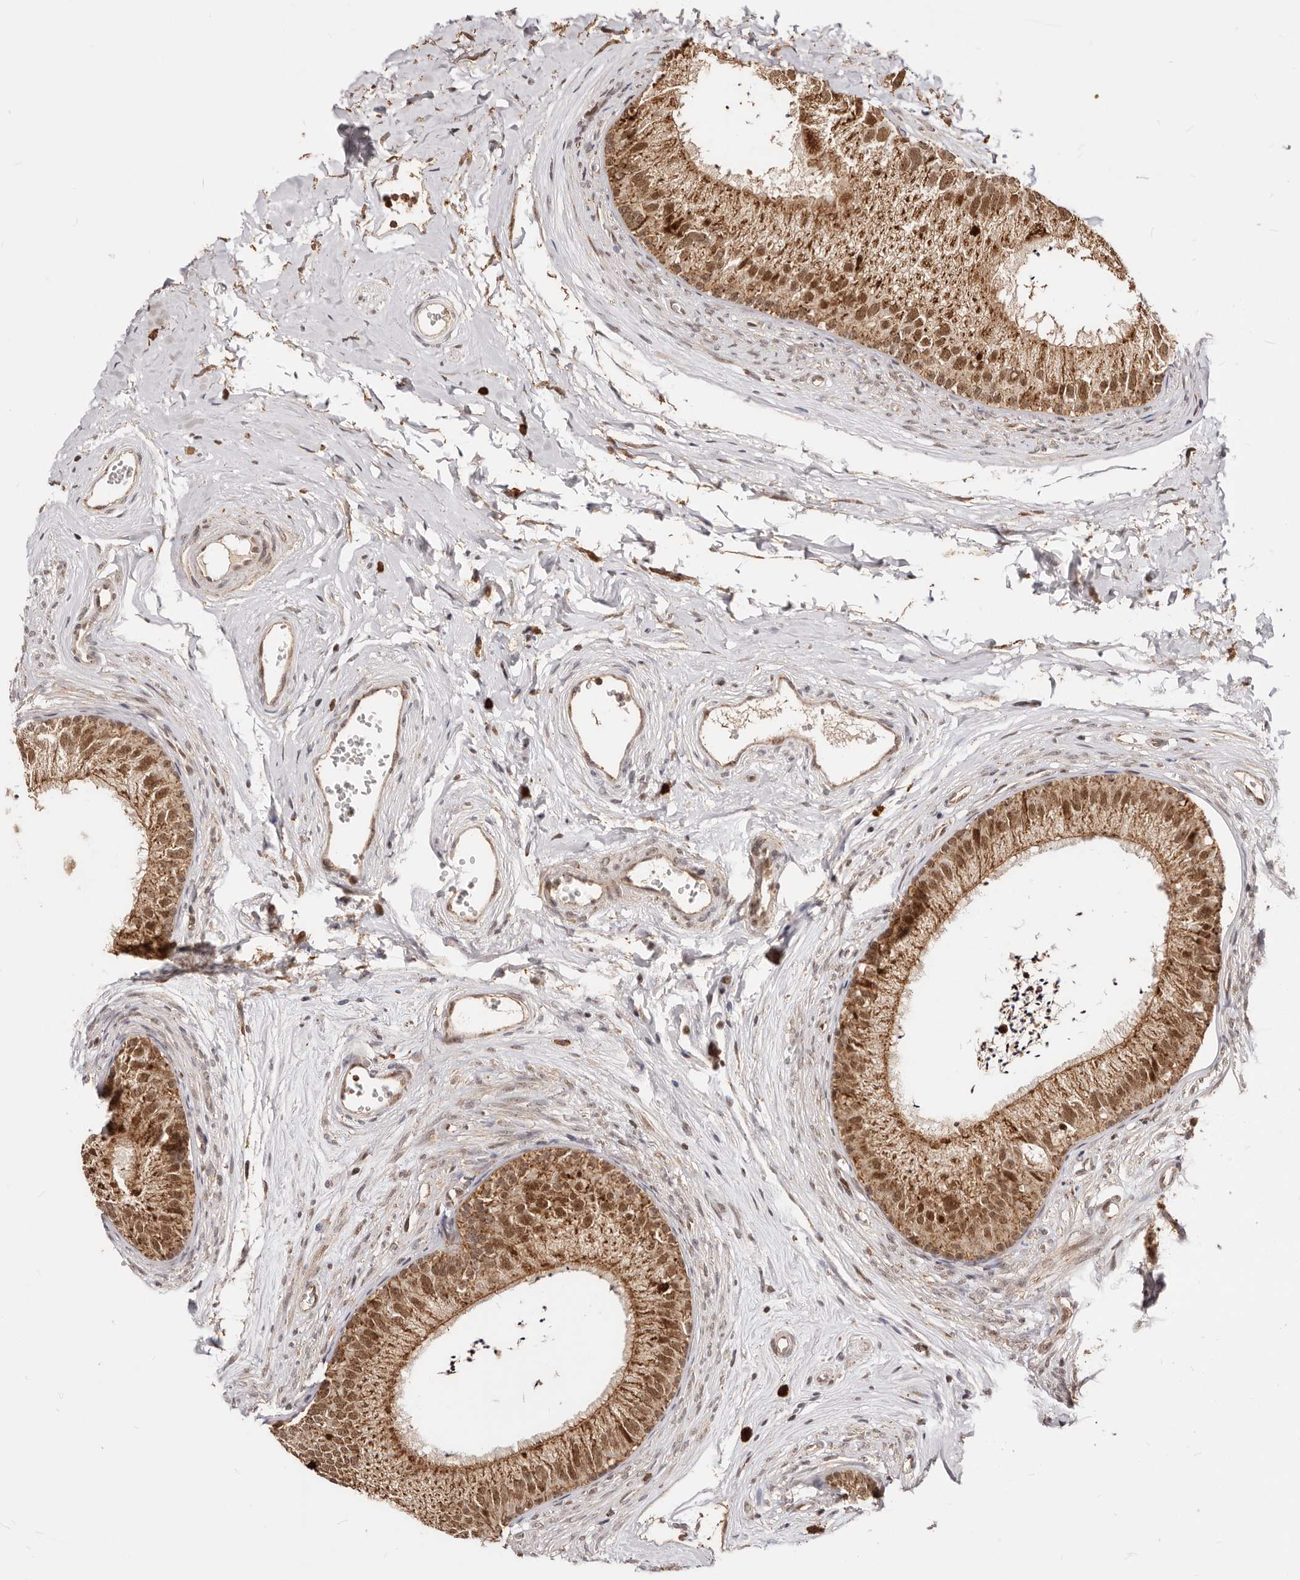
{"staining": {"intensity": "strong", "quantity": ">75%", "location": "cytoplasmic/membranous,nuclear"}, "tissue": "epididymis", "cell_type": "Glandular cells", "image_type": "normal", "snomed": [{"axis": "morphology", "description": "Normal tissue, NOS"}, {"axis": "topography", "description": "Epididymis"}], "caption": "Epididymis stained with immunohistochemistry (IHC) displays strong cytoplasmic/membranous,nuclear expression in approximately >75% of glandular cells. (DAB (3,3'-diaminobenzidine) IHC, brown staining for protein, blue staining for nuclei).", "gene": "SEC14L1", "patient": {"sex": "male", "age": 56}}